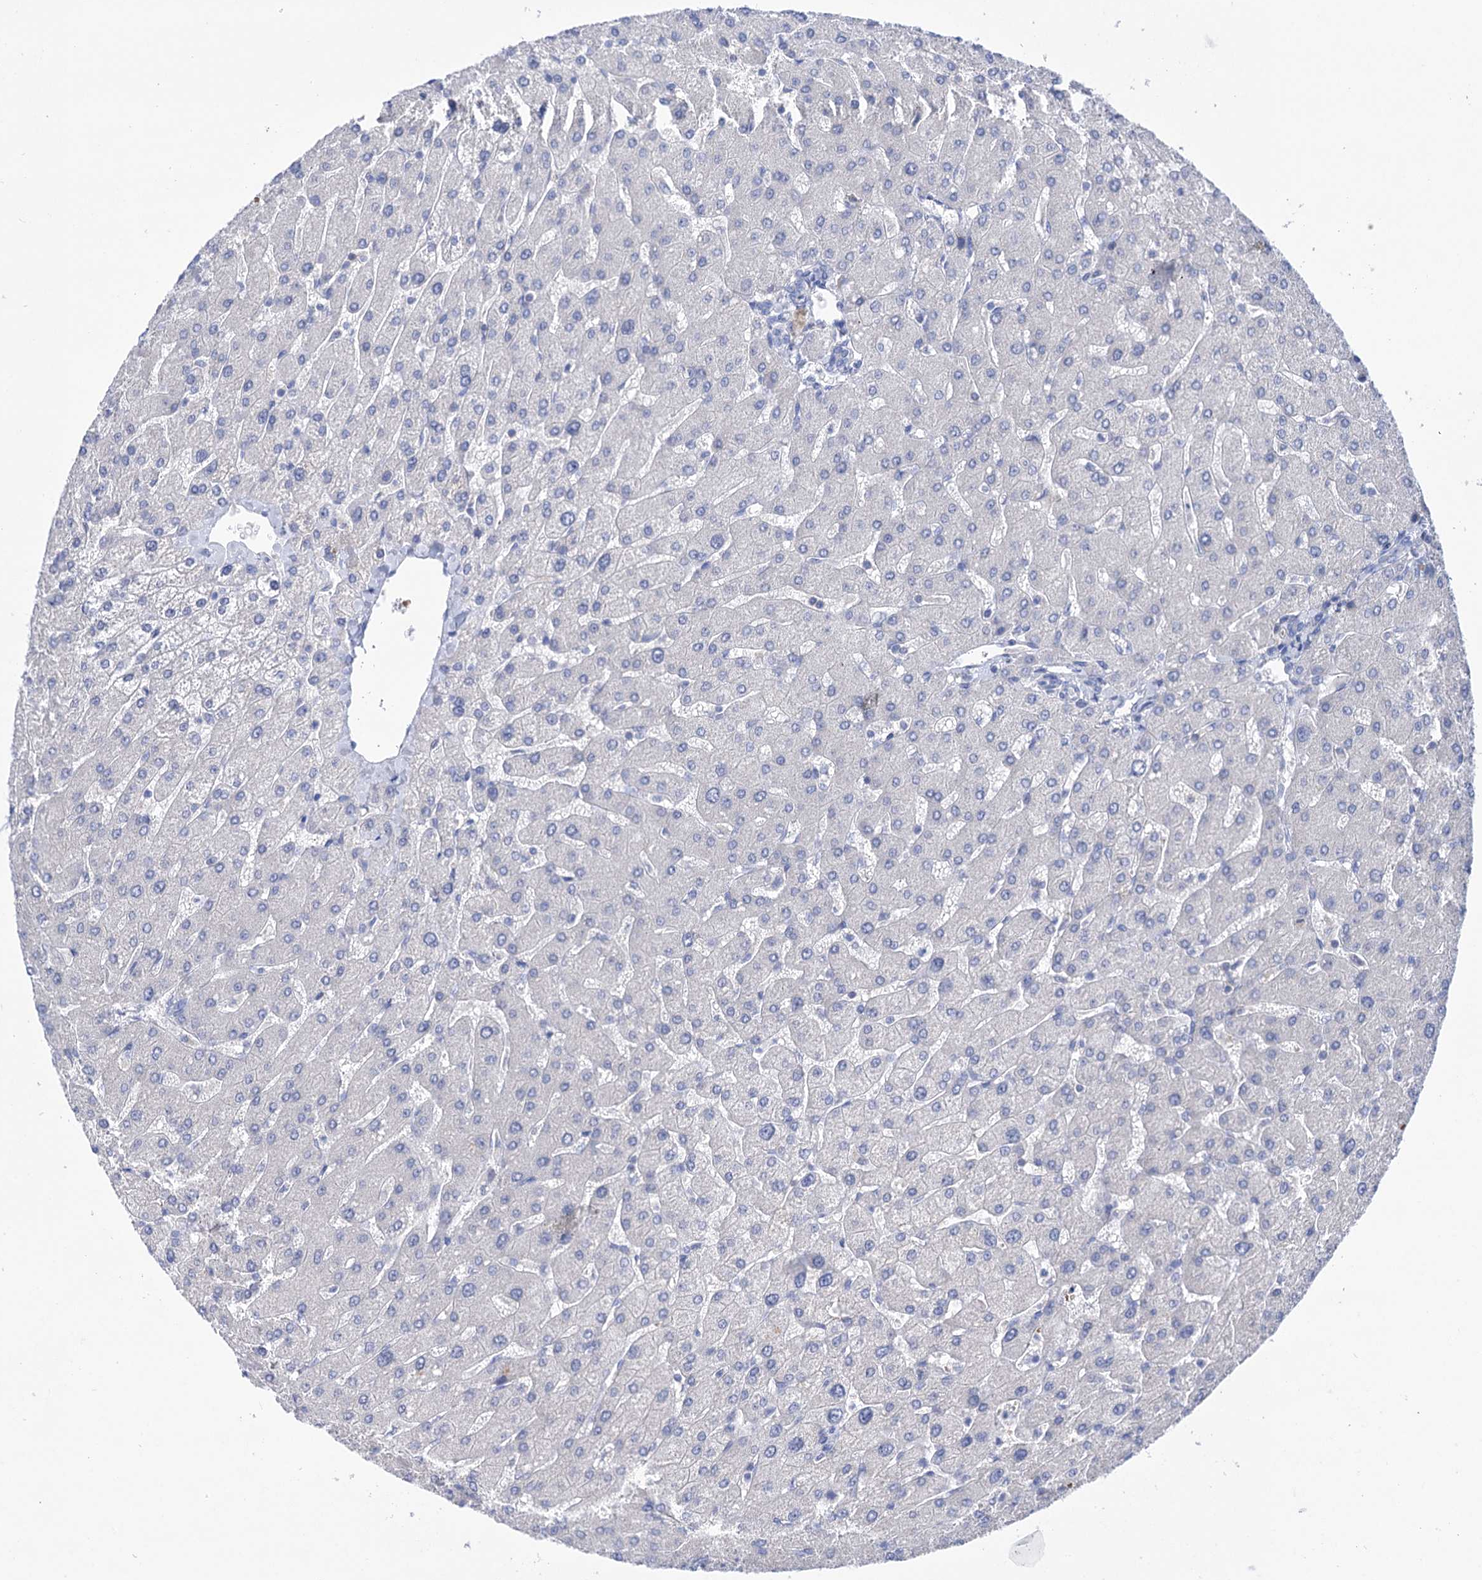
{"staining": {"intensity": "negative", "quantity": "none", "location": "none"}, "tissue": "liver", "cell_type": "Cholangiocytes", "image_type": "normal", "snomed": [{"axis": "morphology", "description": "Normal tissue, NOS"}, {"axis": "topography", "description": "Liver"}], "caption": "Liver stained for a protein using immunohistochemistry (IHC) shows no expression cholangiocytes.", "gene": "YARS2", "patient": {"sex": "male", "age": 55}}